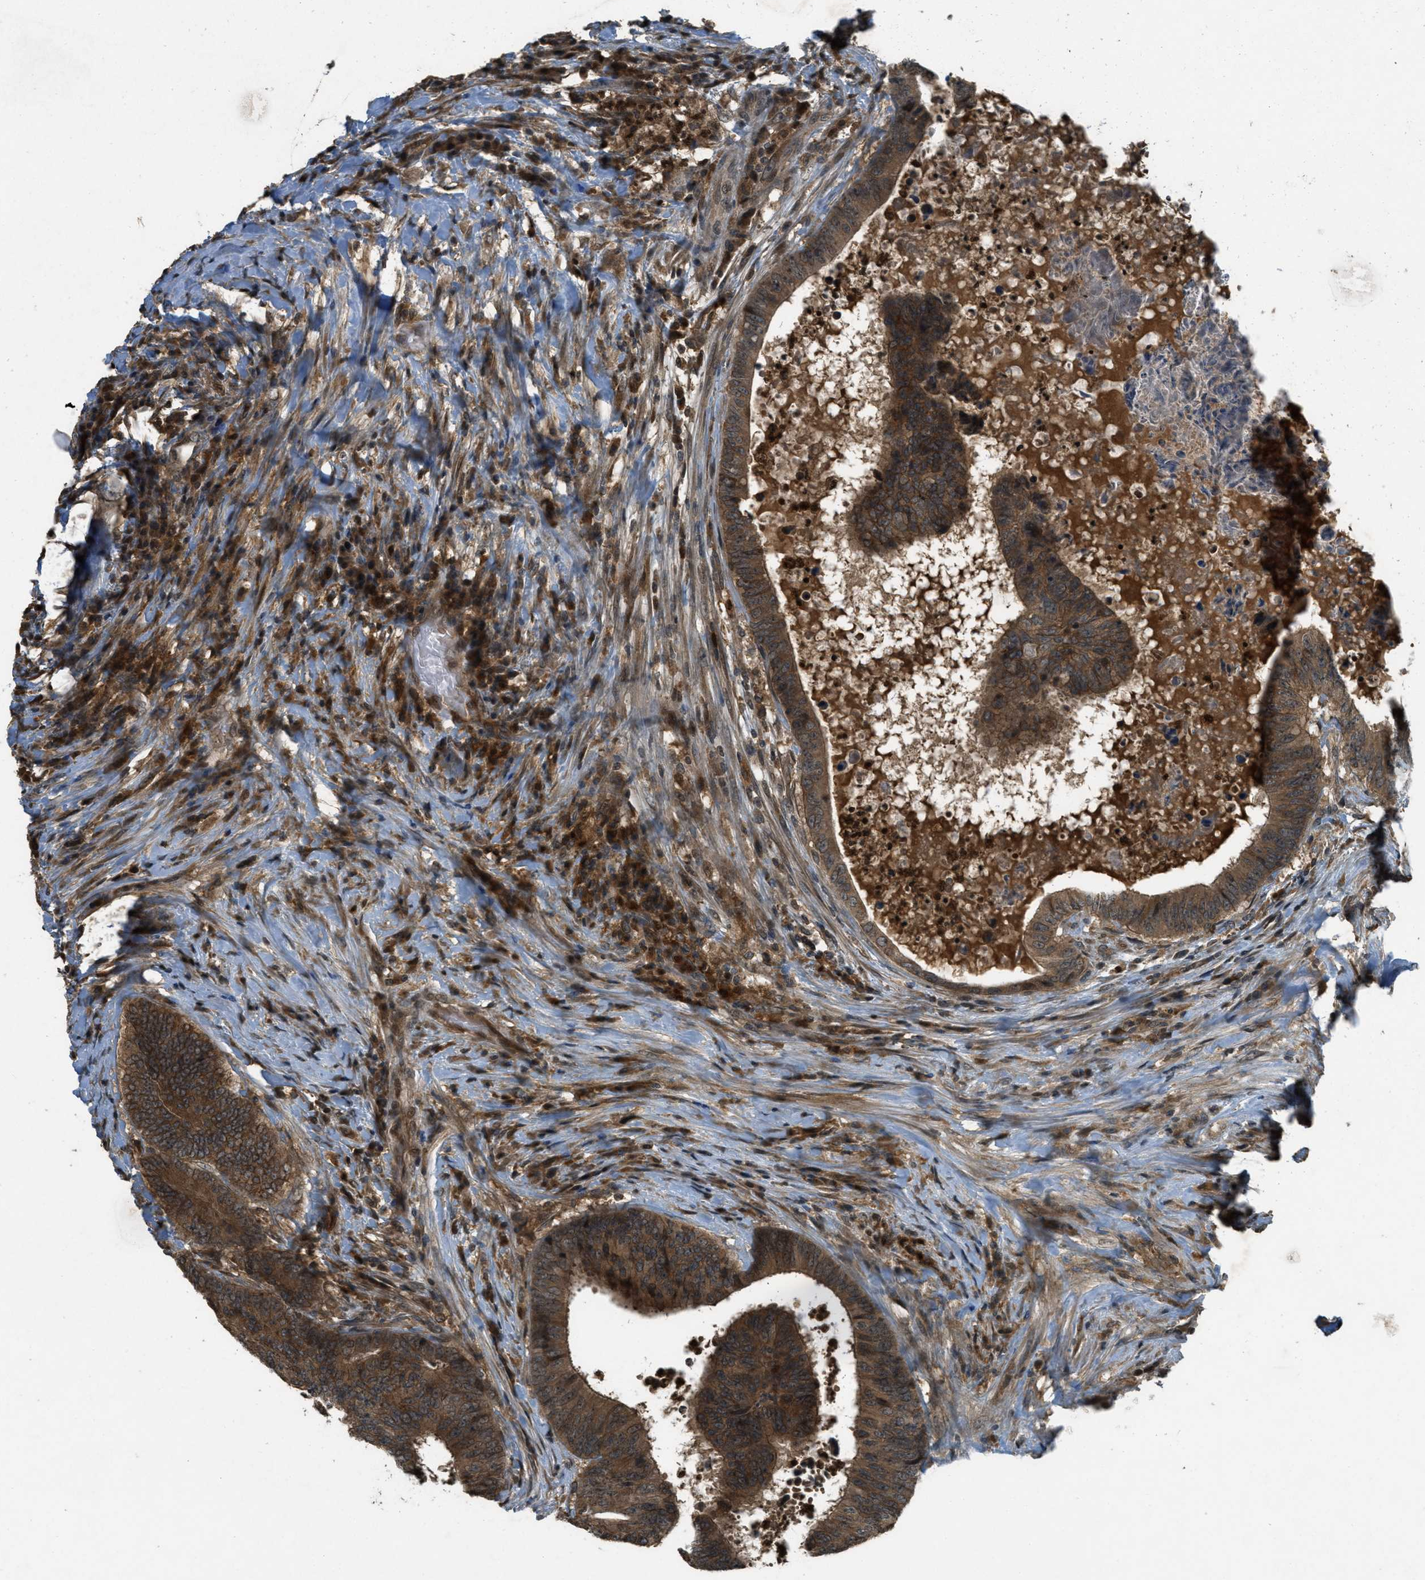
{"staining": {"intensity": "strong", "quantity": ">75%", "location": "cytoplasmic/membranous,nuclear"}, "tissue": "colorectal cancer", "cell_type": "Tumor cells", "image_type": "cancer", "snomed": [{"axis": "morphology", "description": "Adenocarcinoma, NOS"}, {"axis": "topography", "description": "Rectum"}], "caption": "Immunohistochemical staining of human colorectal cancer exhibits high levels of strong cytoplasmic/membranous and nuclear protein staining in about >75% of tumor cells.", "gene": "ATG7", "patient": {"sex": "male", "age": 72}}